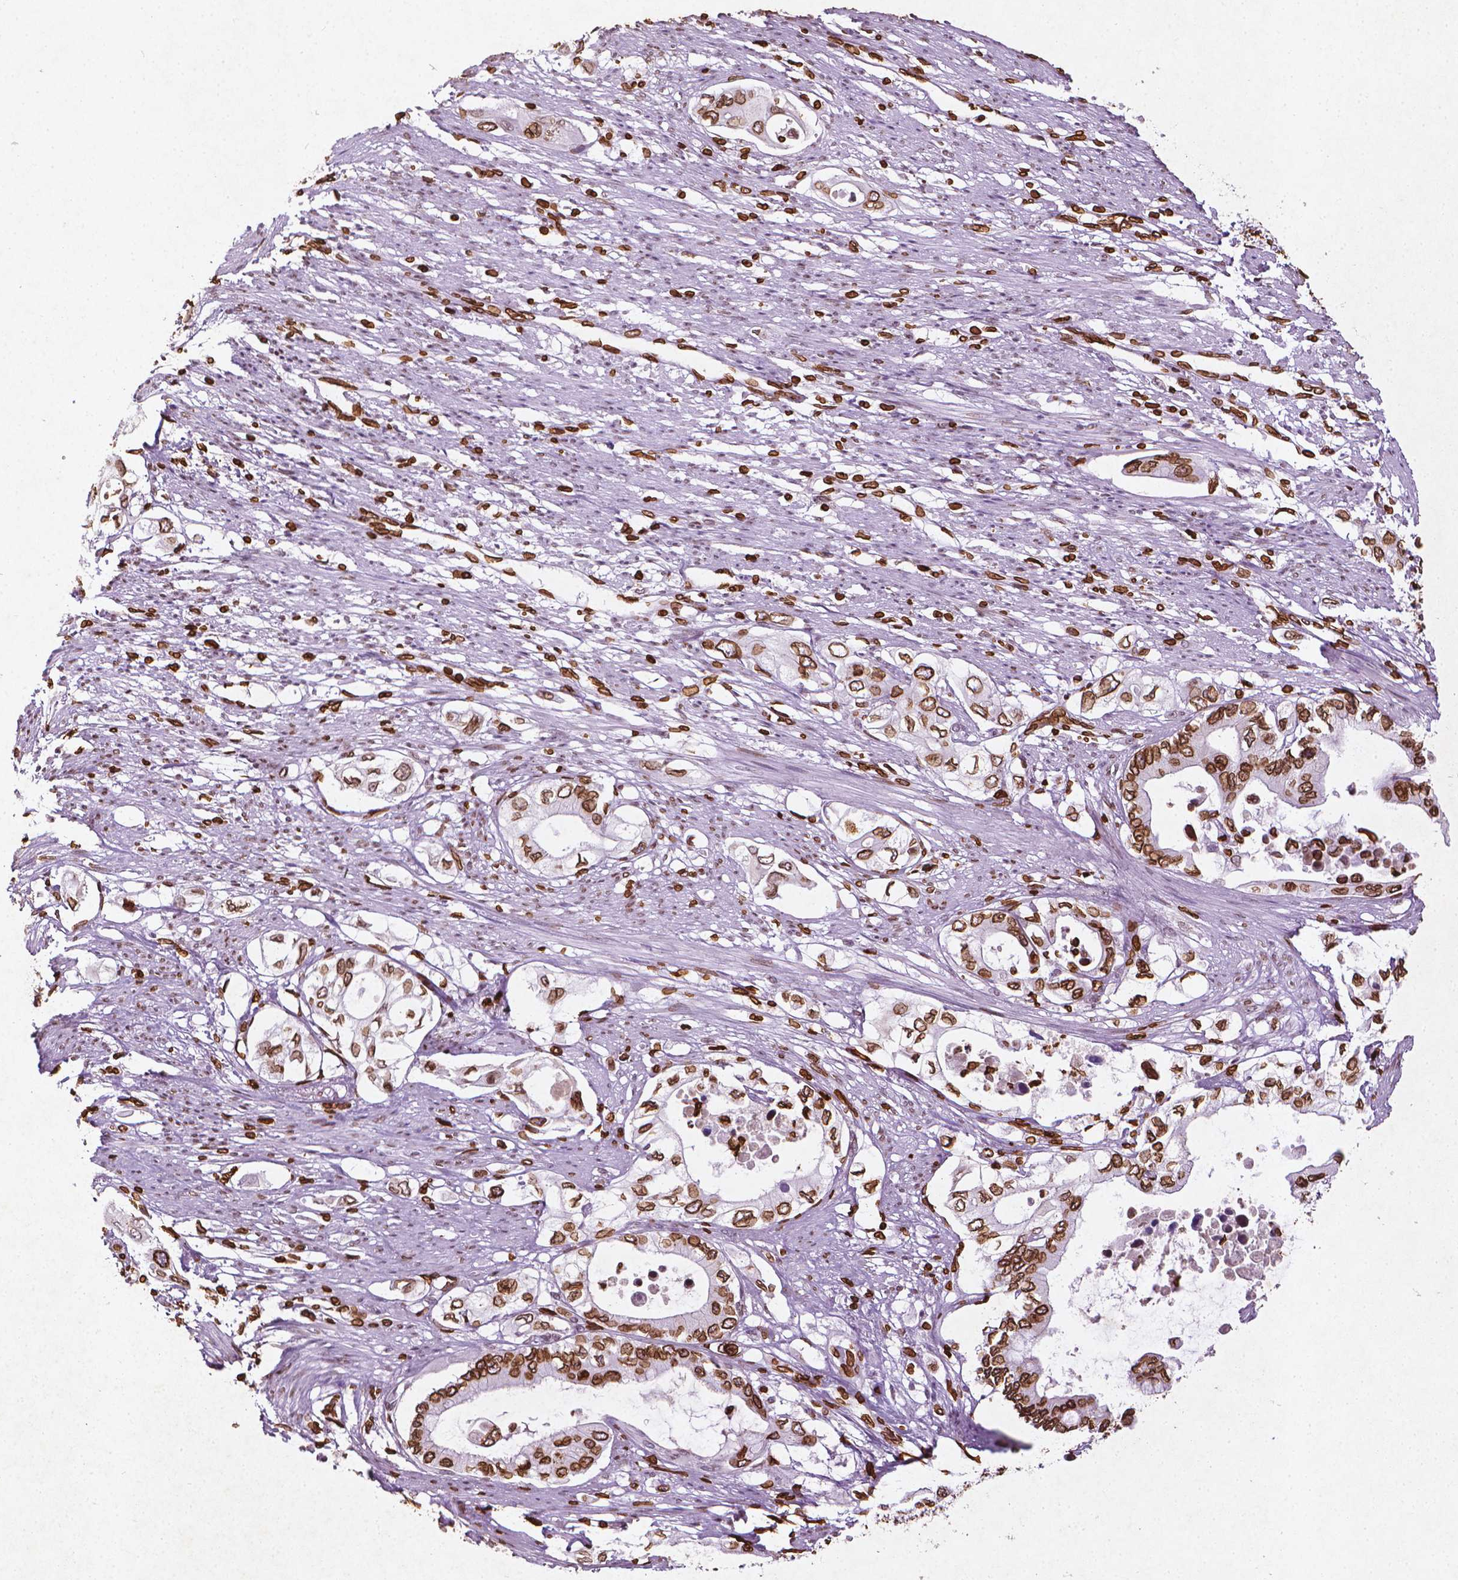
{"staining": {"intensity": "strong", "quantity": ">75%", "location": "cytoplasmic/membranous,nuclear"}, "tissue": "pancreatic cancer", "cell_type": "Tumor cells", "image_type": "cancer", "snomed": [{"axis": "morphology", "description": "Adenocarcinoma, NOS"}, {"axis": "topography", "description": "Pancreas"}], "caption": "Tumor cells demonstrate high levels of strong cytoplasmic/membranous and nuclear expression in approximately >75% of cells in human pancreatic cancer (adenocarcinoma).", "gene": "LMNB1", "patient": {"sex": "female", "age": 63}}